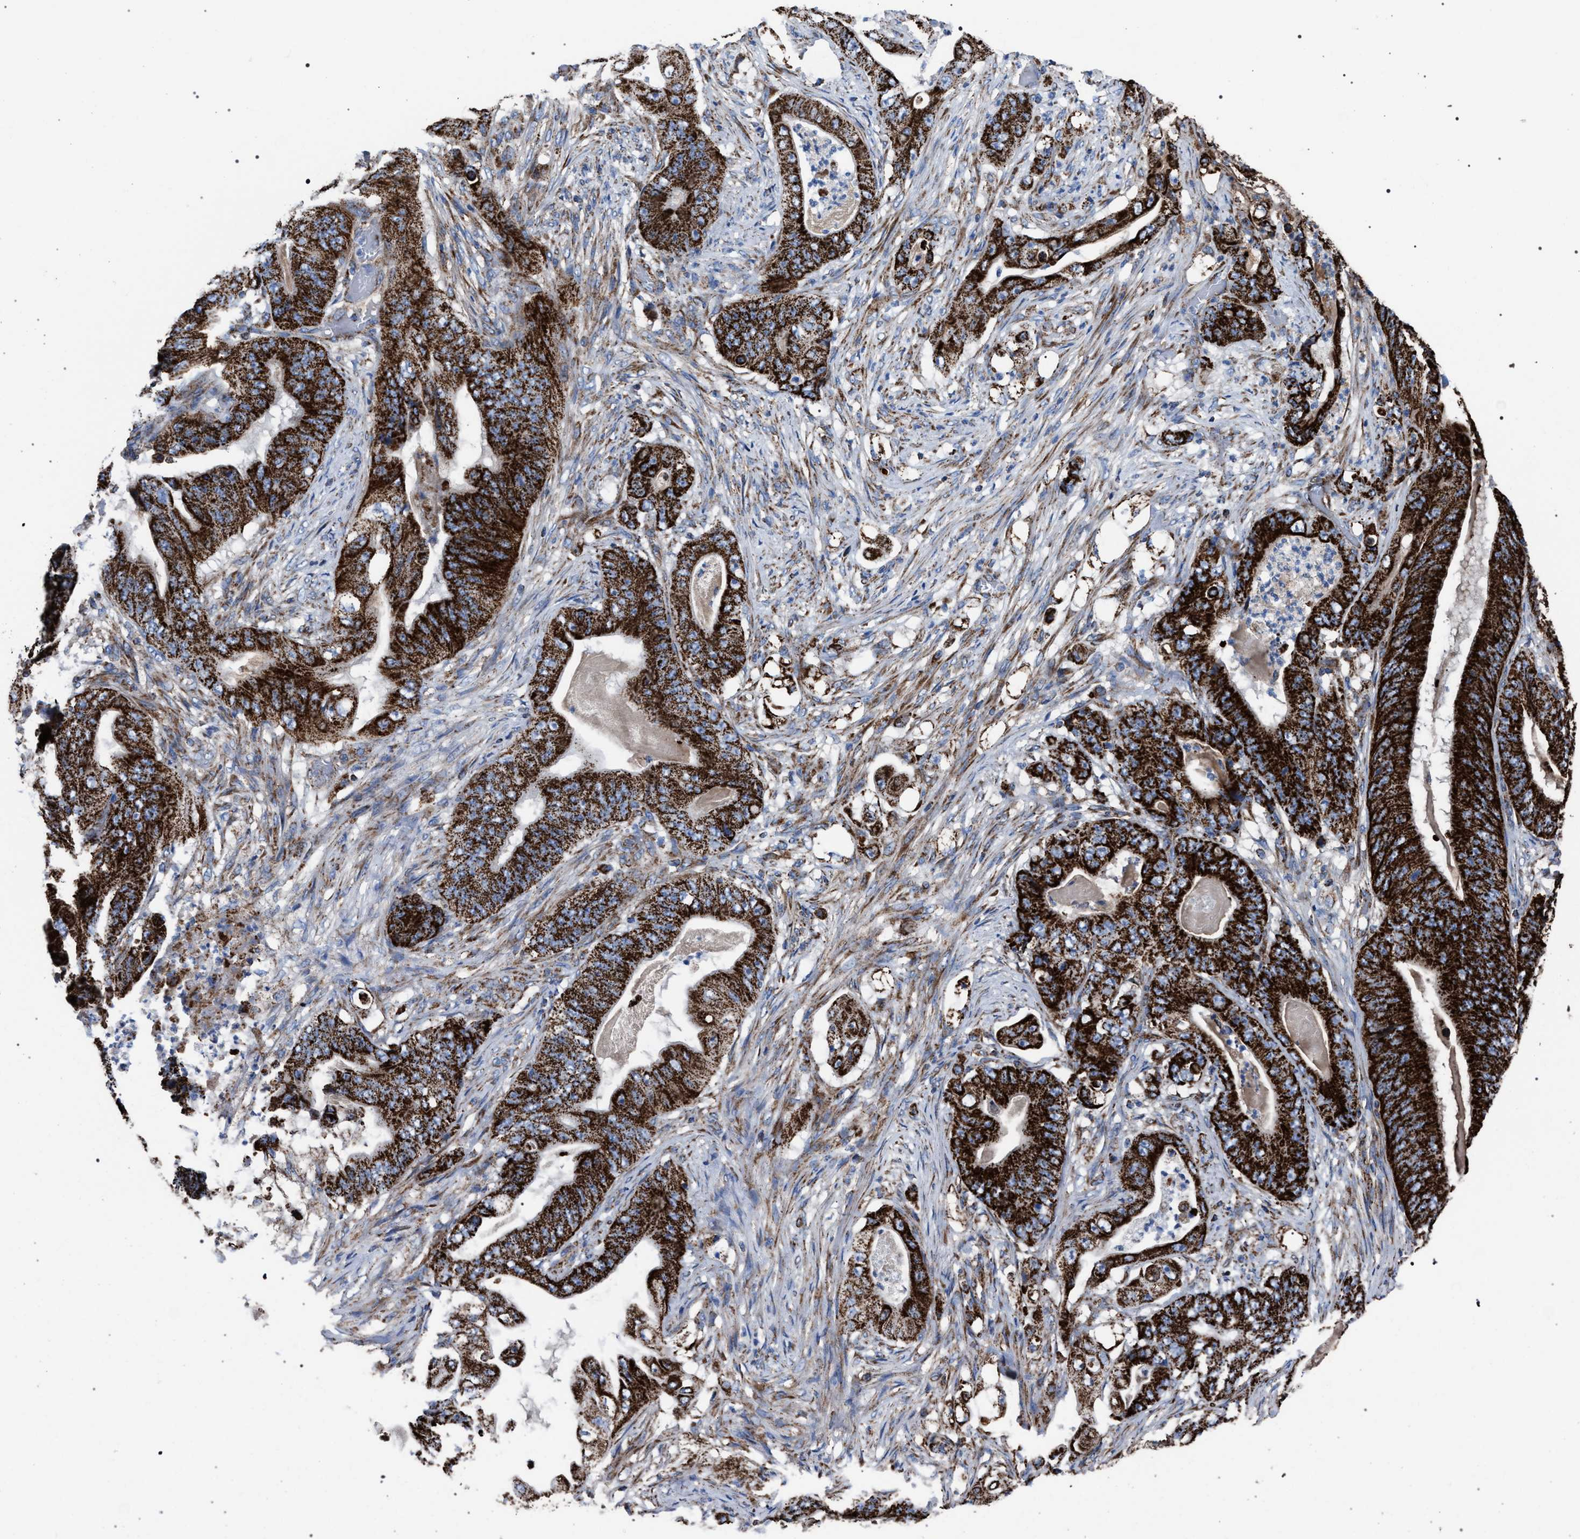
{"staining": {"intensity": "strong", "quantity": ">75%", "location": "cytoplasmic/membranous"}, "tissue": "stomach cancer", "cell_type": "Tumor cells", "image_type": "cancer", "snomed": [{"axis": "morphology", "description": "Adenocarcinoma, NOS"}, {"axis": "topography", "description": "Stomach"}], "caption": "A high amount of strong cytoplasmic/membranous expression is identified in approximately >75% of tumor cells in stomach adenocarcinoma tissue.", "gene": "VPS13A", "patient": {"sex": "female", "age": 73}}